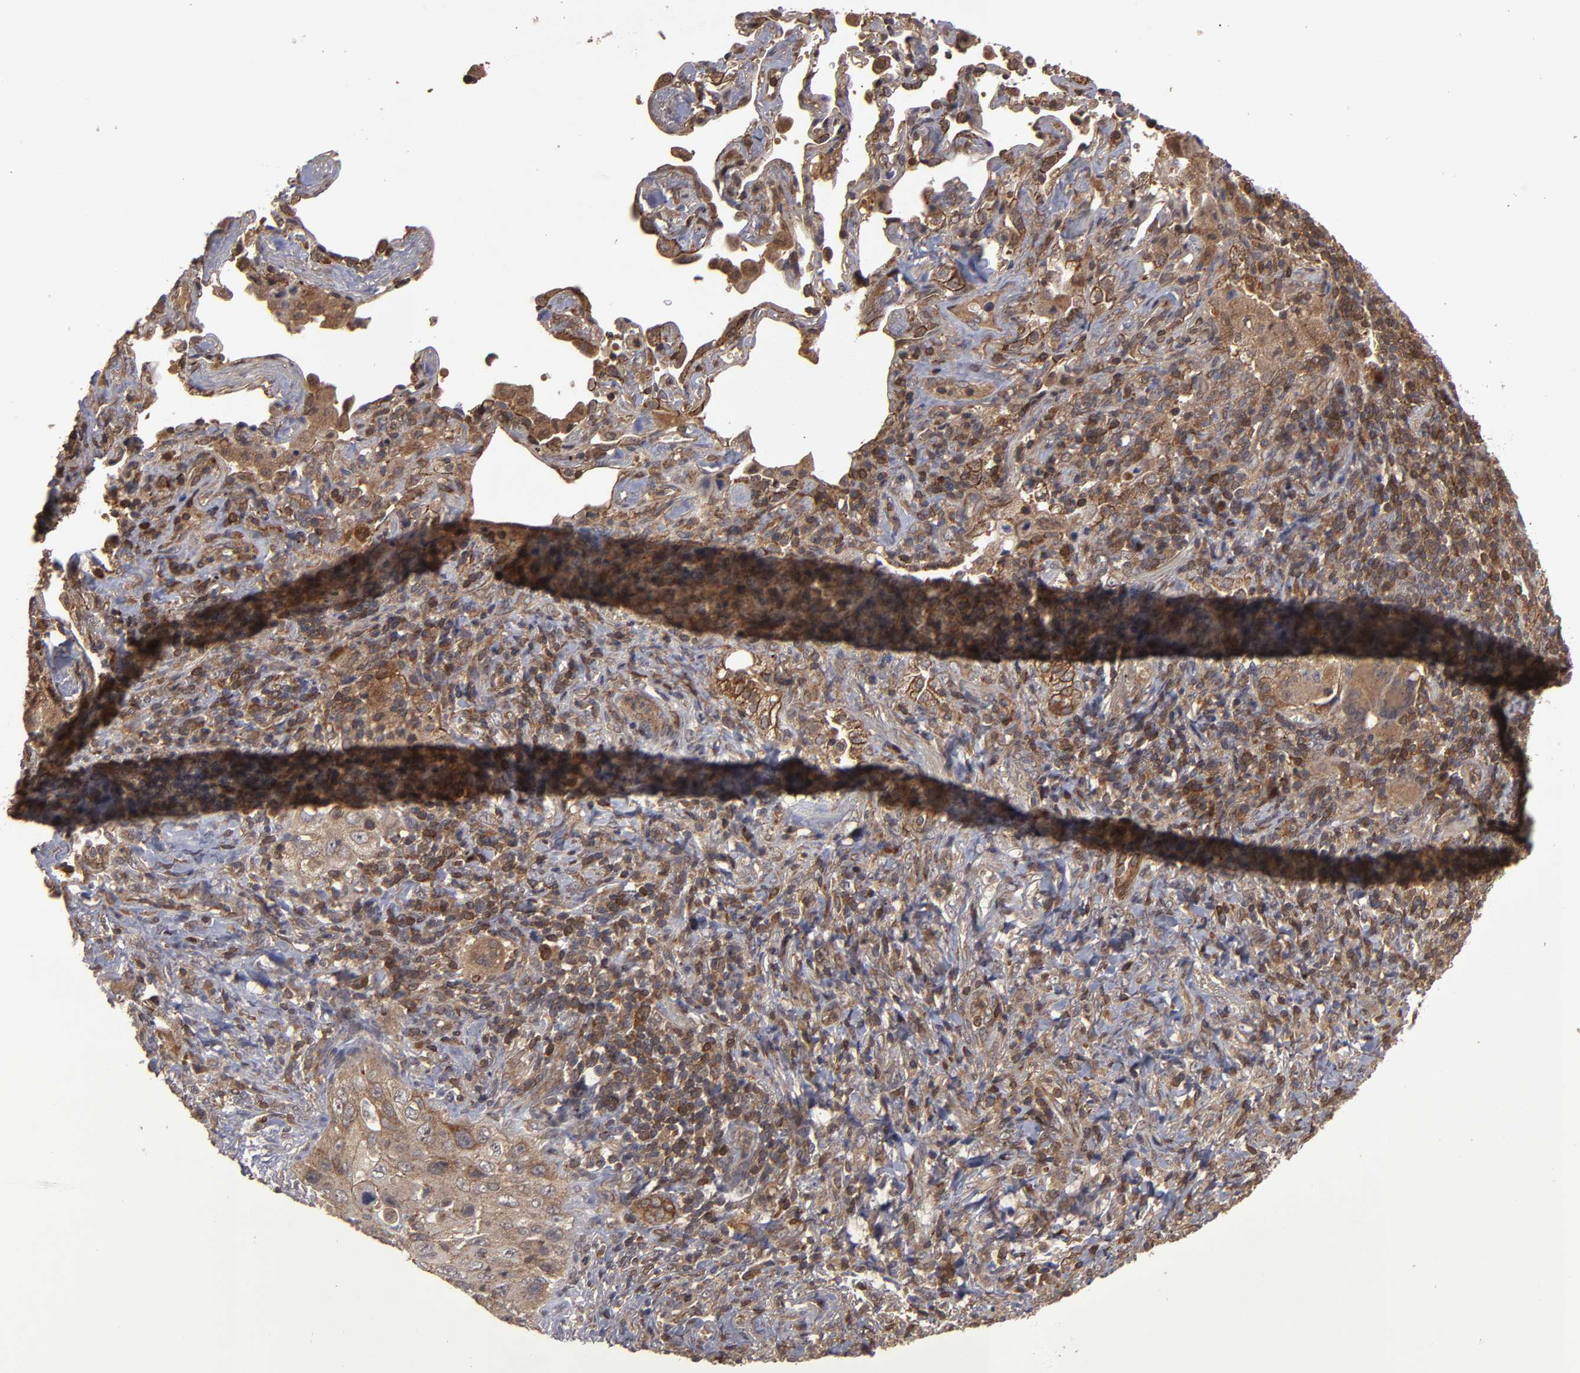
{"staining": {"intensity": "moderate", "quantity": ">75%", "location": "cytoplasmic/membranous"}, "tissue": "lung cancer", "cell_type": "Tumor cells", "image_type": "cancer", "snomed": [{"axis": "morphology", "description": "Squamous cell carcinoma, NOS"}, {"axis": "topography", "description": "Lung"}], "caption": "Squamous cell carcinoma (lung) was stained to show a protein in brown. There is medium levels of moderate cytoplasmic/membranous positivity in approximately >75% of tumor cells.", "gene": "RPS6KA6", "patient": {"sex": "female", "age": 67}}